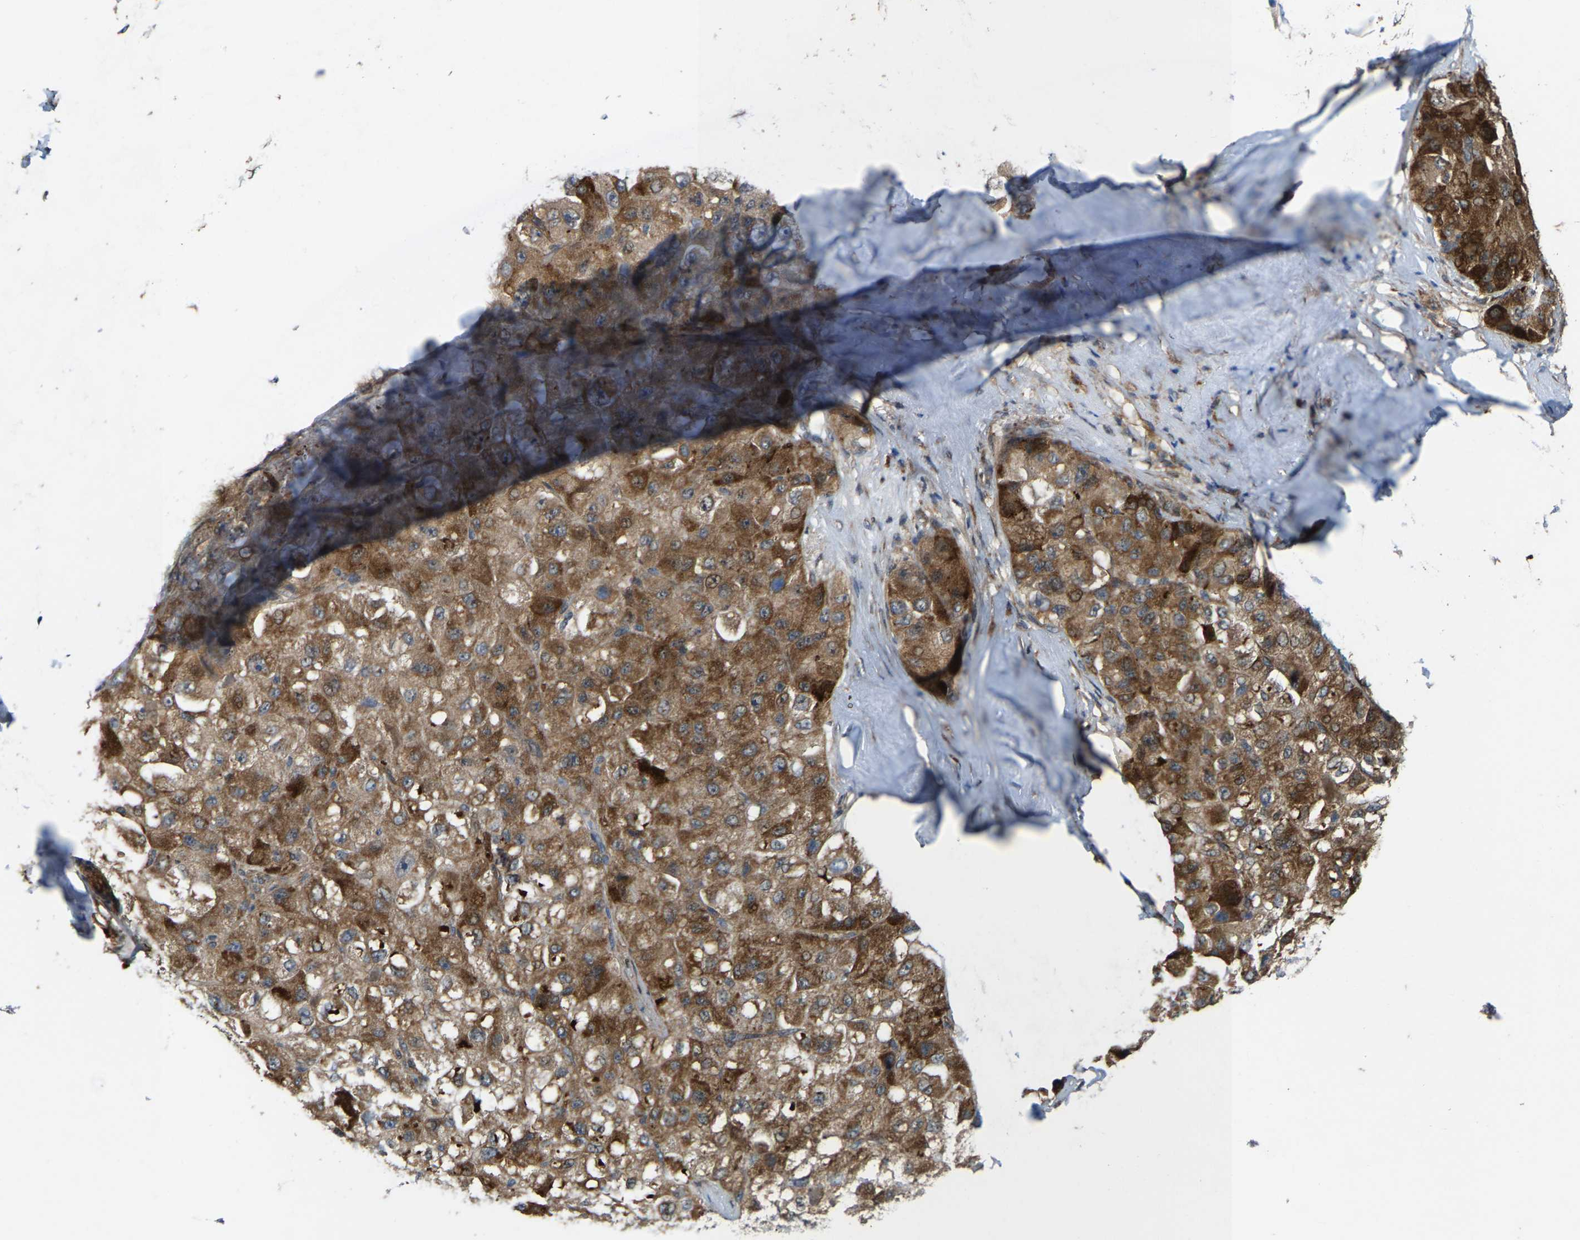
{"staining": {"intensity": "moderate", "quantity": ">75%", "location": "cytoplasmic/membranous"}, "tissue": "liver cancer", "cell_type": "Tumor cells", "image_type": "cancer", "snomed": [{"axis": "morphology", "description": "Carcinoma, Hepatocellular, NOS"}, {"axis": "topography", "description": "Liver"}], "caption": "Hepatocellular carcinoma (liver) stained for a protein shows moderate cytoplasmic/membranous positivity in tumor cells.", "gene": "LRRC72", "patient": {"sex": "male", "age": 80}}